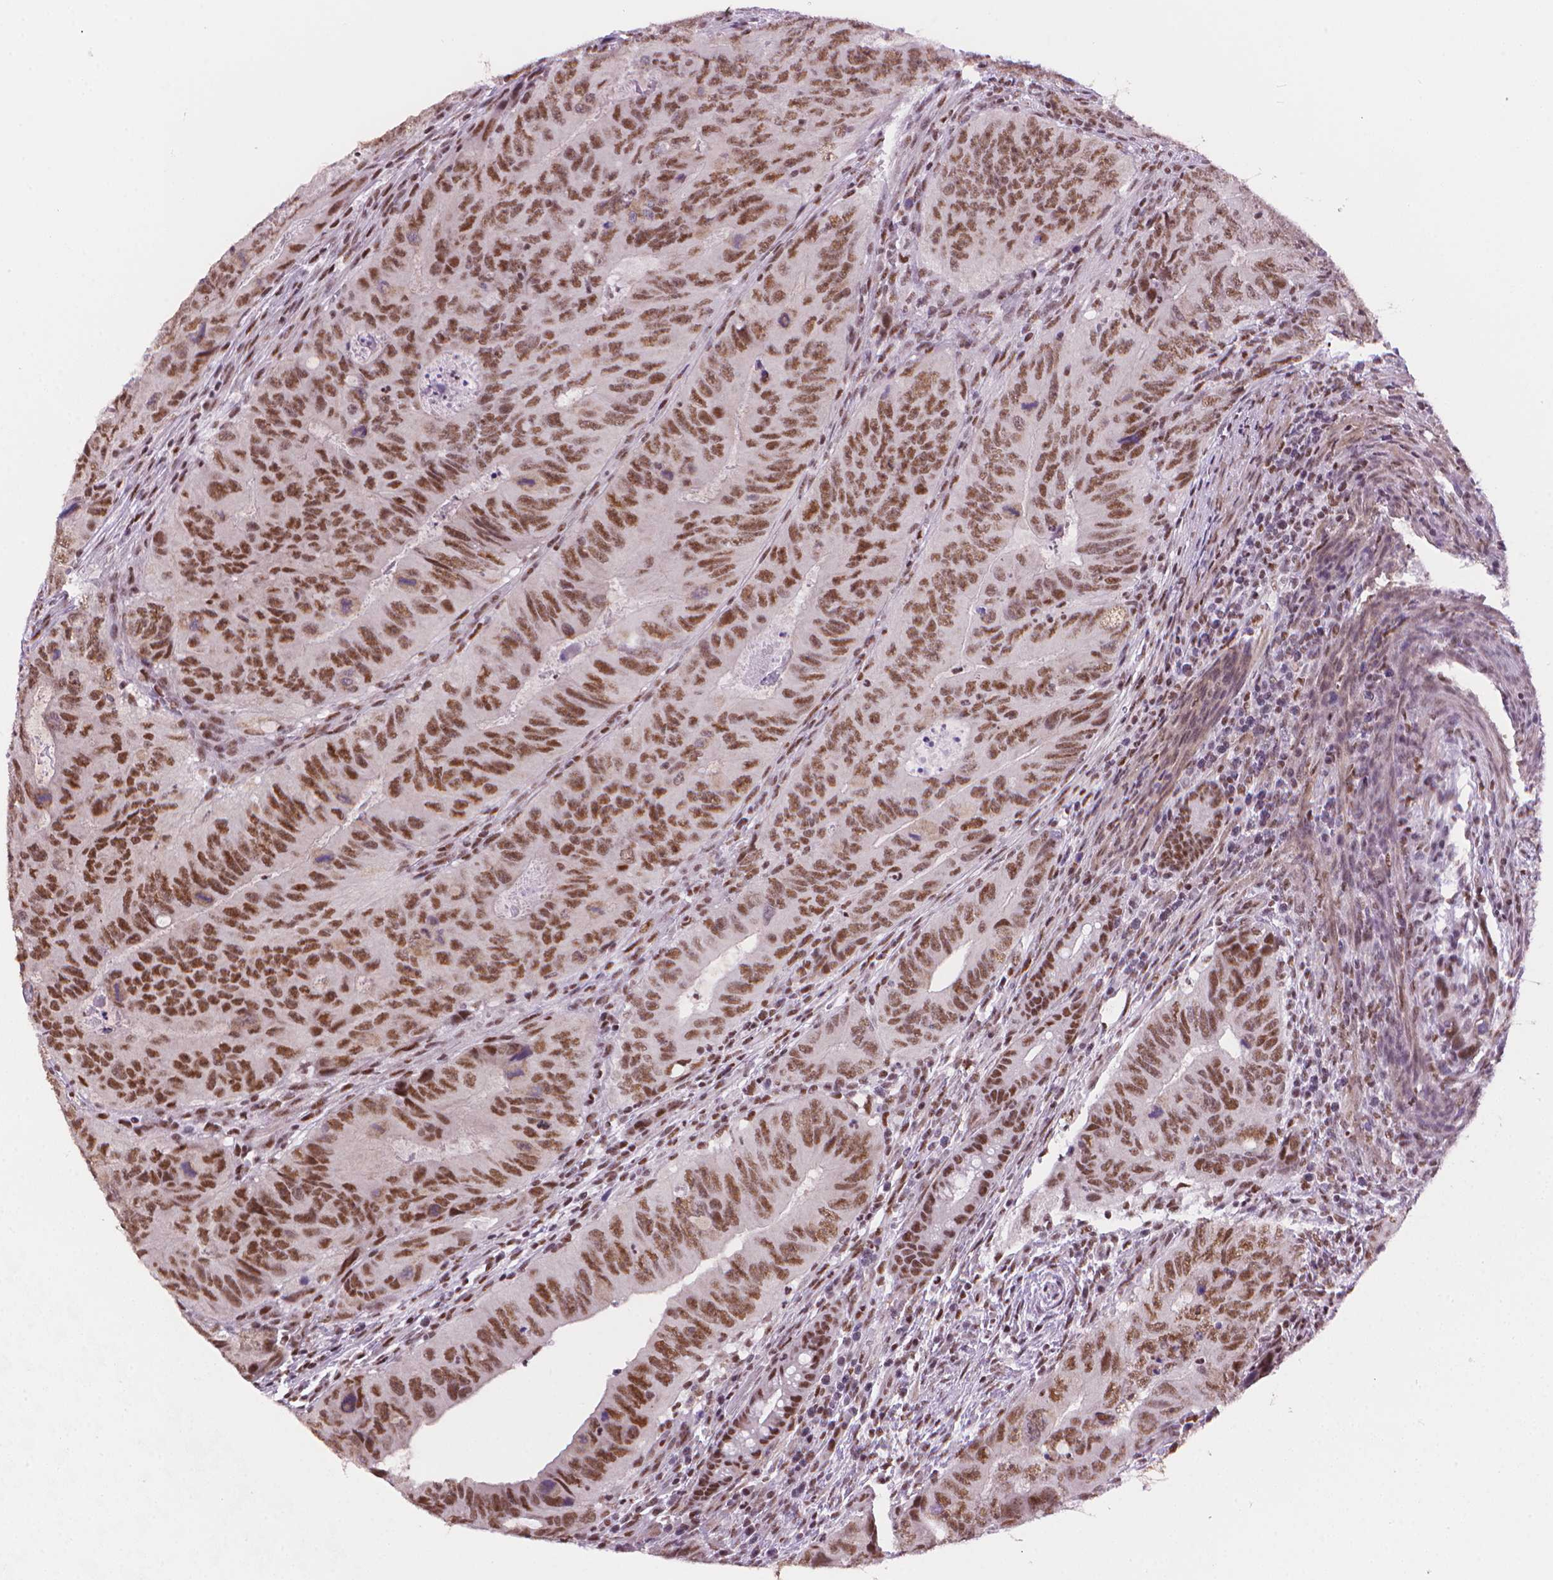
{"staining": {"intensity": "moderate", "quantity": ">75%", "location": "nuclear"}, "tissue": "colorectal cancer", "cell_type": "Tumor cells", "image_type": "cancer", "snomed": [{"axis": "morphology", "description": "Adenocarcinoma, NOS"}, {"axis": "topography", "description": "Colon"}], "caption": "The image demonstrates immunohistochemical staining of colorectal adenocarcinoma. There is moderate nuclear positivity is present in approximately >75% of tumor cells.", "gene": "UBN1", "patient": {"sex": "male", "age": 79}}